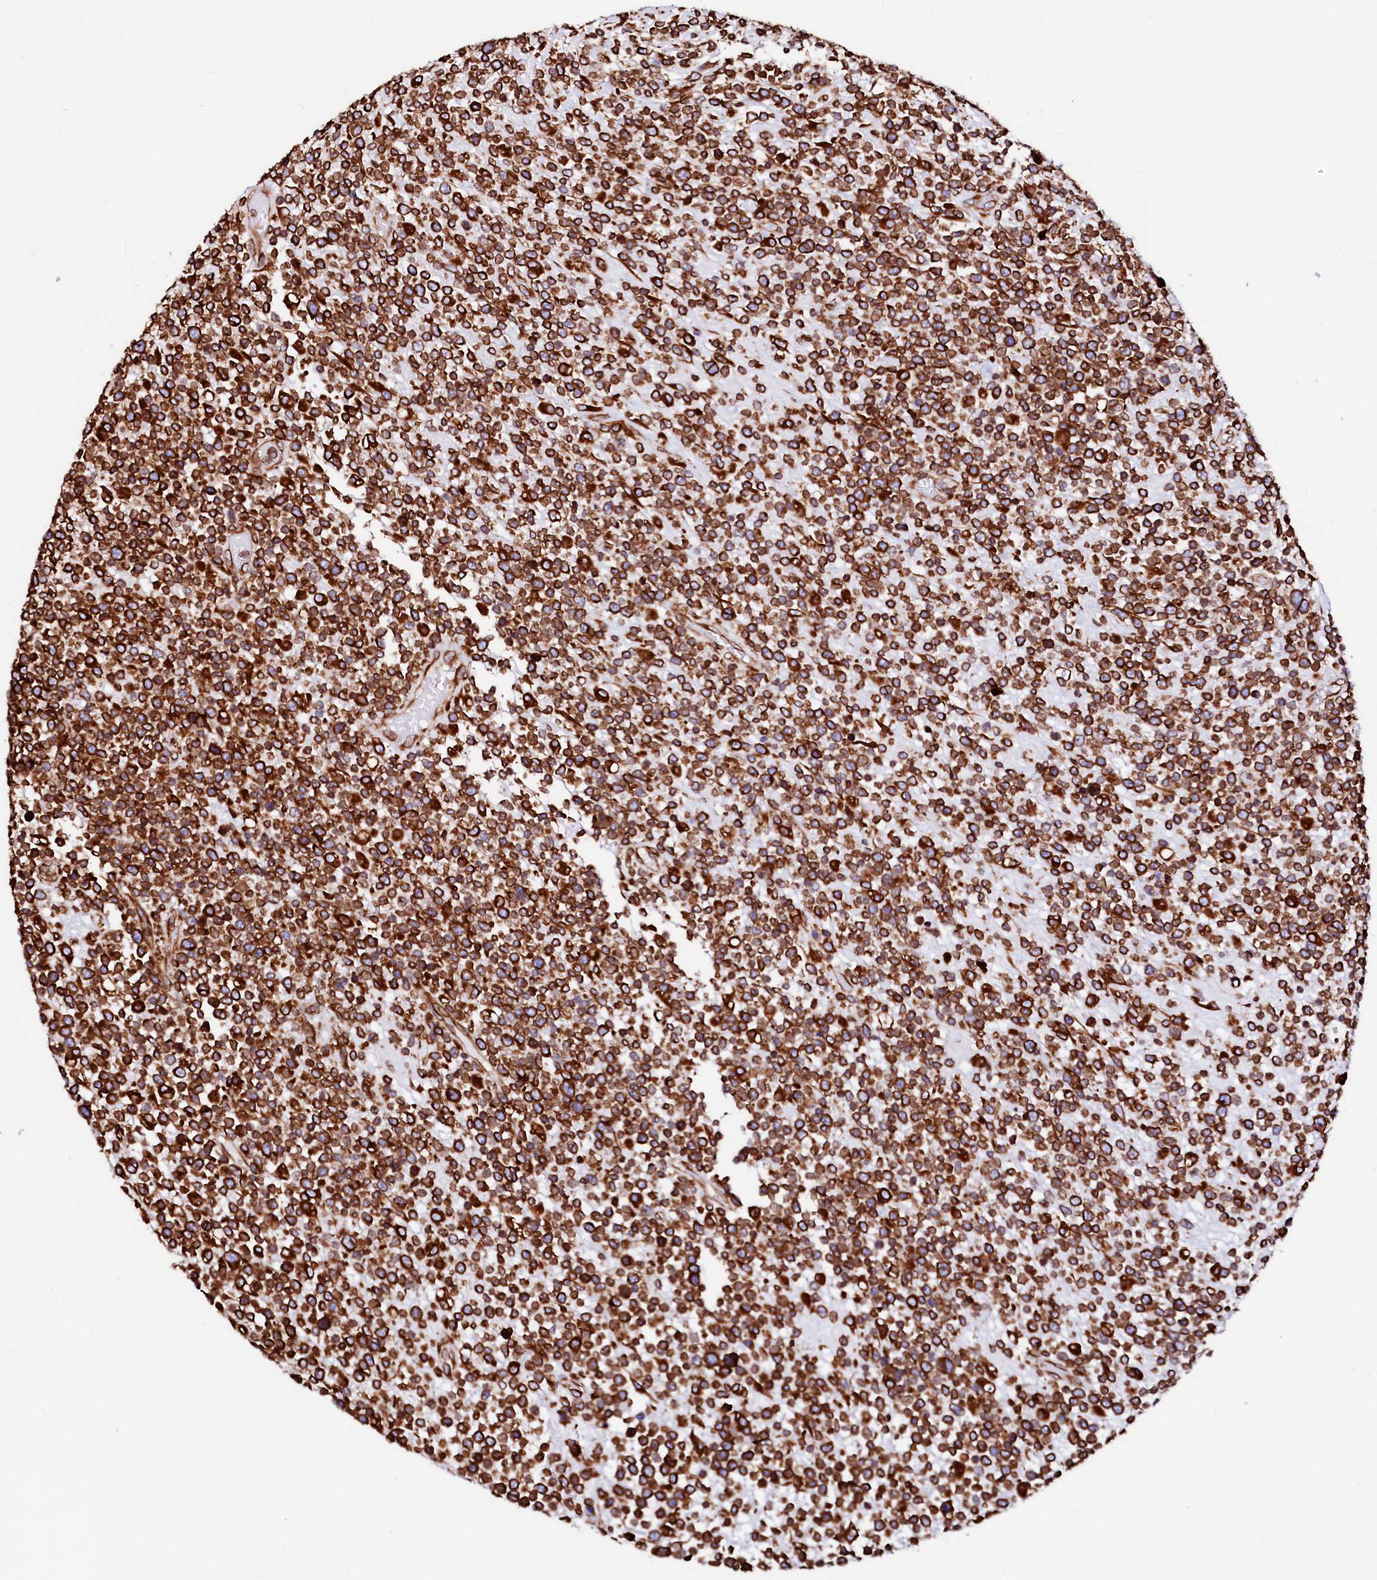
{"staining": {"intensity": "strong", "quantity": ">75%", "location": "cytoplasmic/membranous"}, "tissue": "lymphoma", "cell_type": "Tumor cells", "image_type": "cancer", "snomed": [{"axis": "morphology", "description": "Malignant lymphoma, non-Hodgkin's type, High grade"}, {"axis": "topography", "description": "Colon"}], "caption": "A brown stain labels strong cytoplasmic/membranous expression of a protein in lymphoma tumor cells. (Brightfield microscopy of DAB IHC at high magnification).", "gene": "DERL1", "patient": {"sex": "female", "age": 53}}